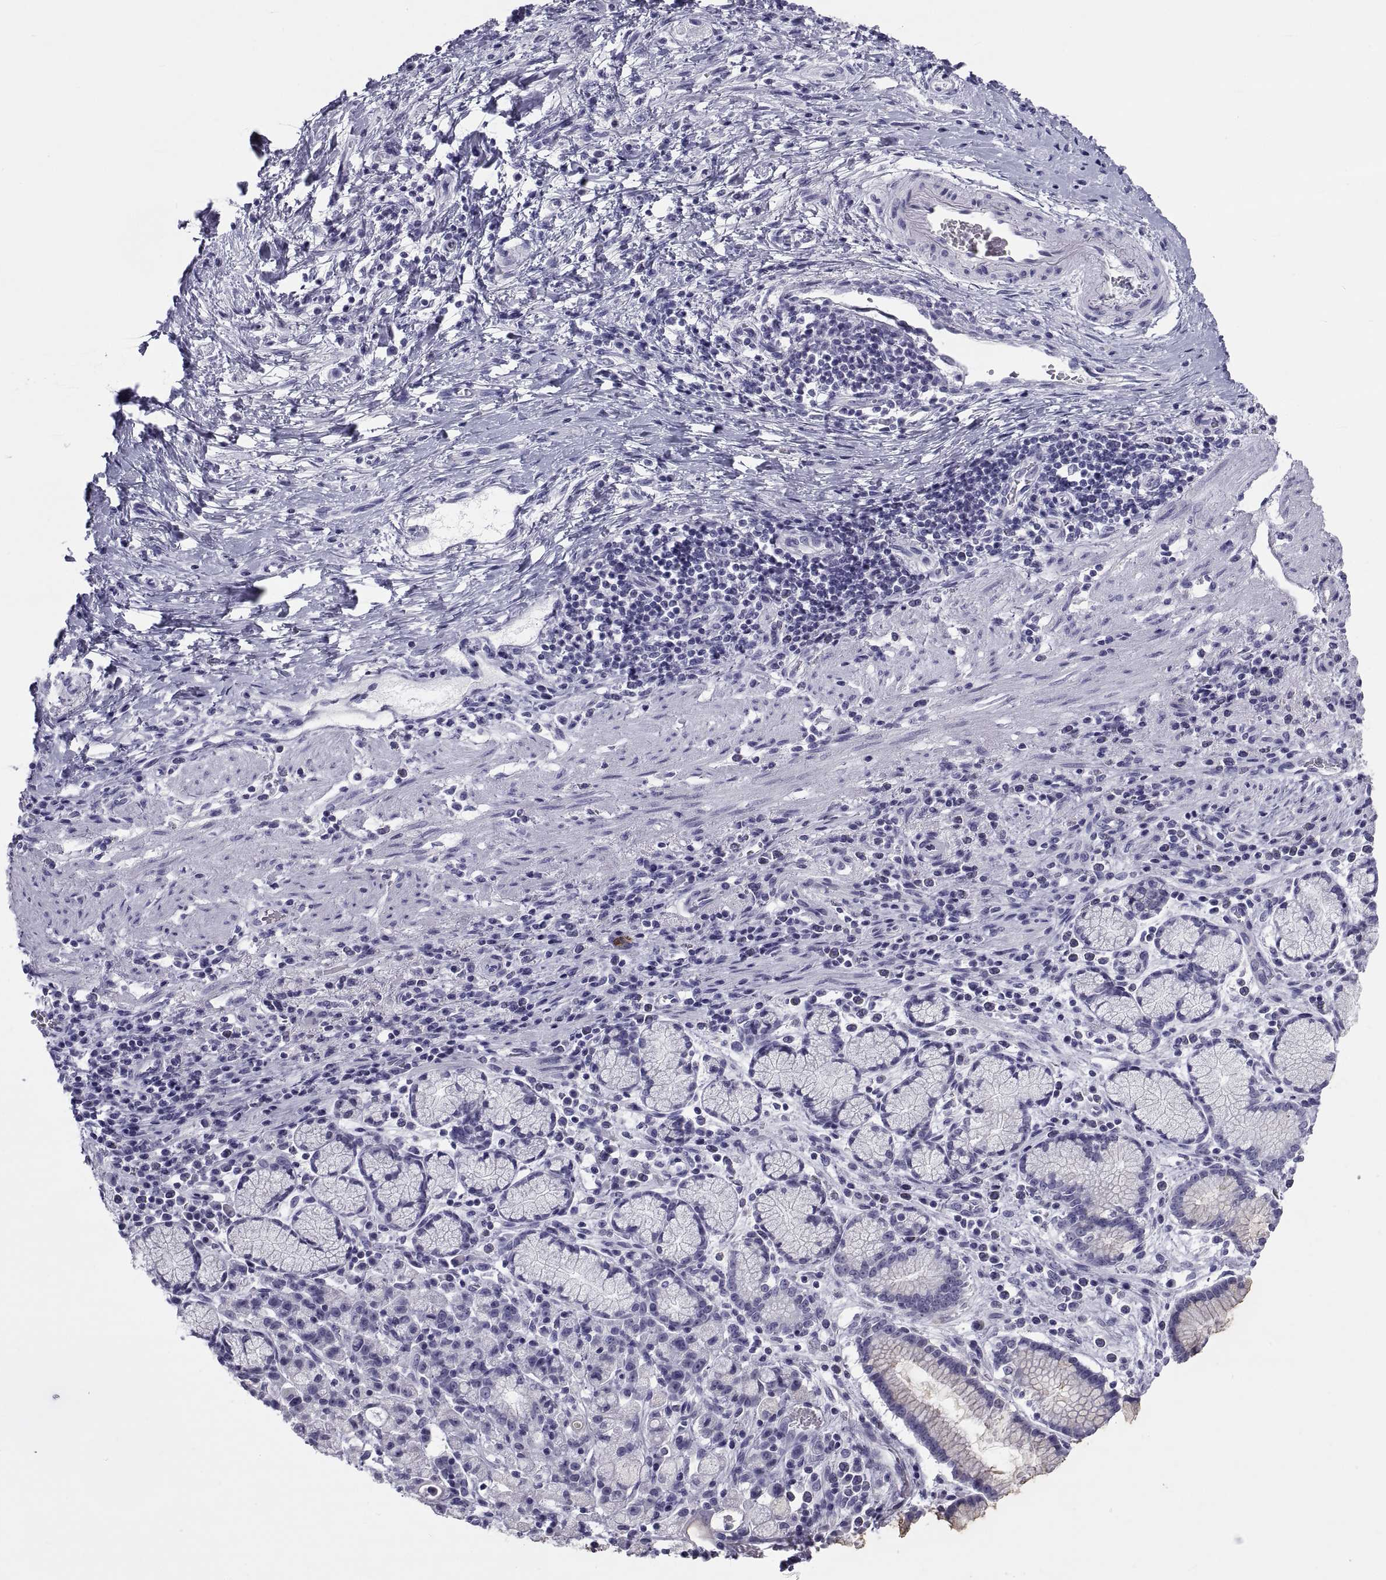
{"staining": {"intensity": "weak", "quantity": "<25%", "location": "cytoplasmic/membranous"}, "tissue": "stomach cancer", "cell_type": "Tumor cells", "image_type": "cancer", "snomed": [{"axis": "morphology", "description": "Adenocarcinoma, NOS"}, {"axis": "topography", "description": "Stomach"}], "caption": "Tumor cells are negative for brown protein staining in stomach cancer (adenocarcinoma).", "gene": "NPTX2", "patient": {"sex": "male", "age": 58}}